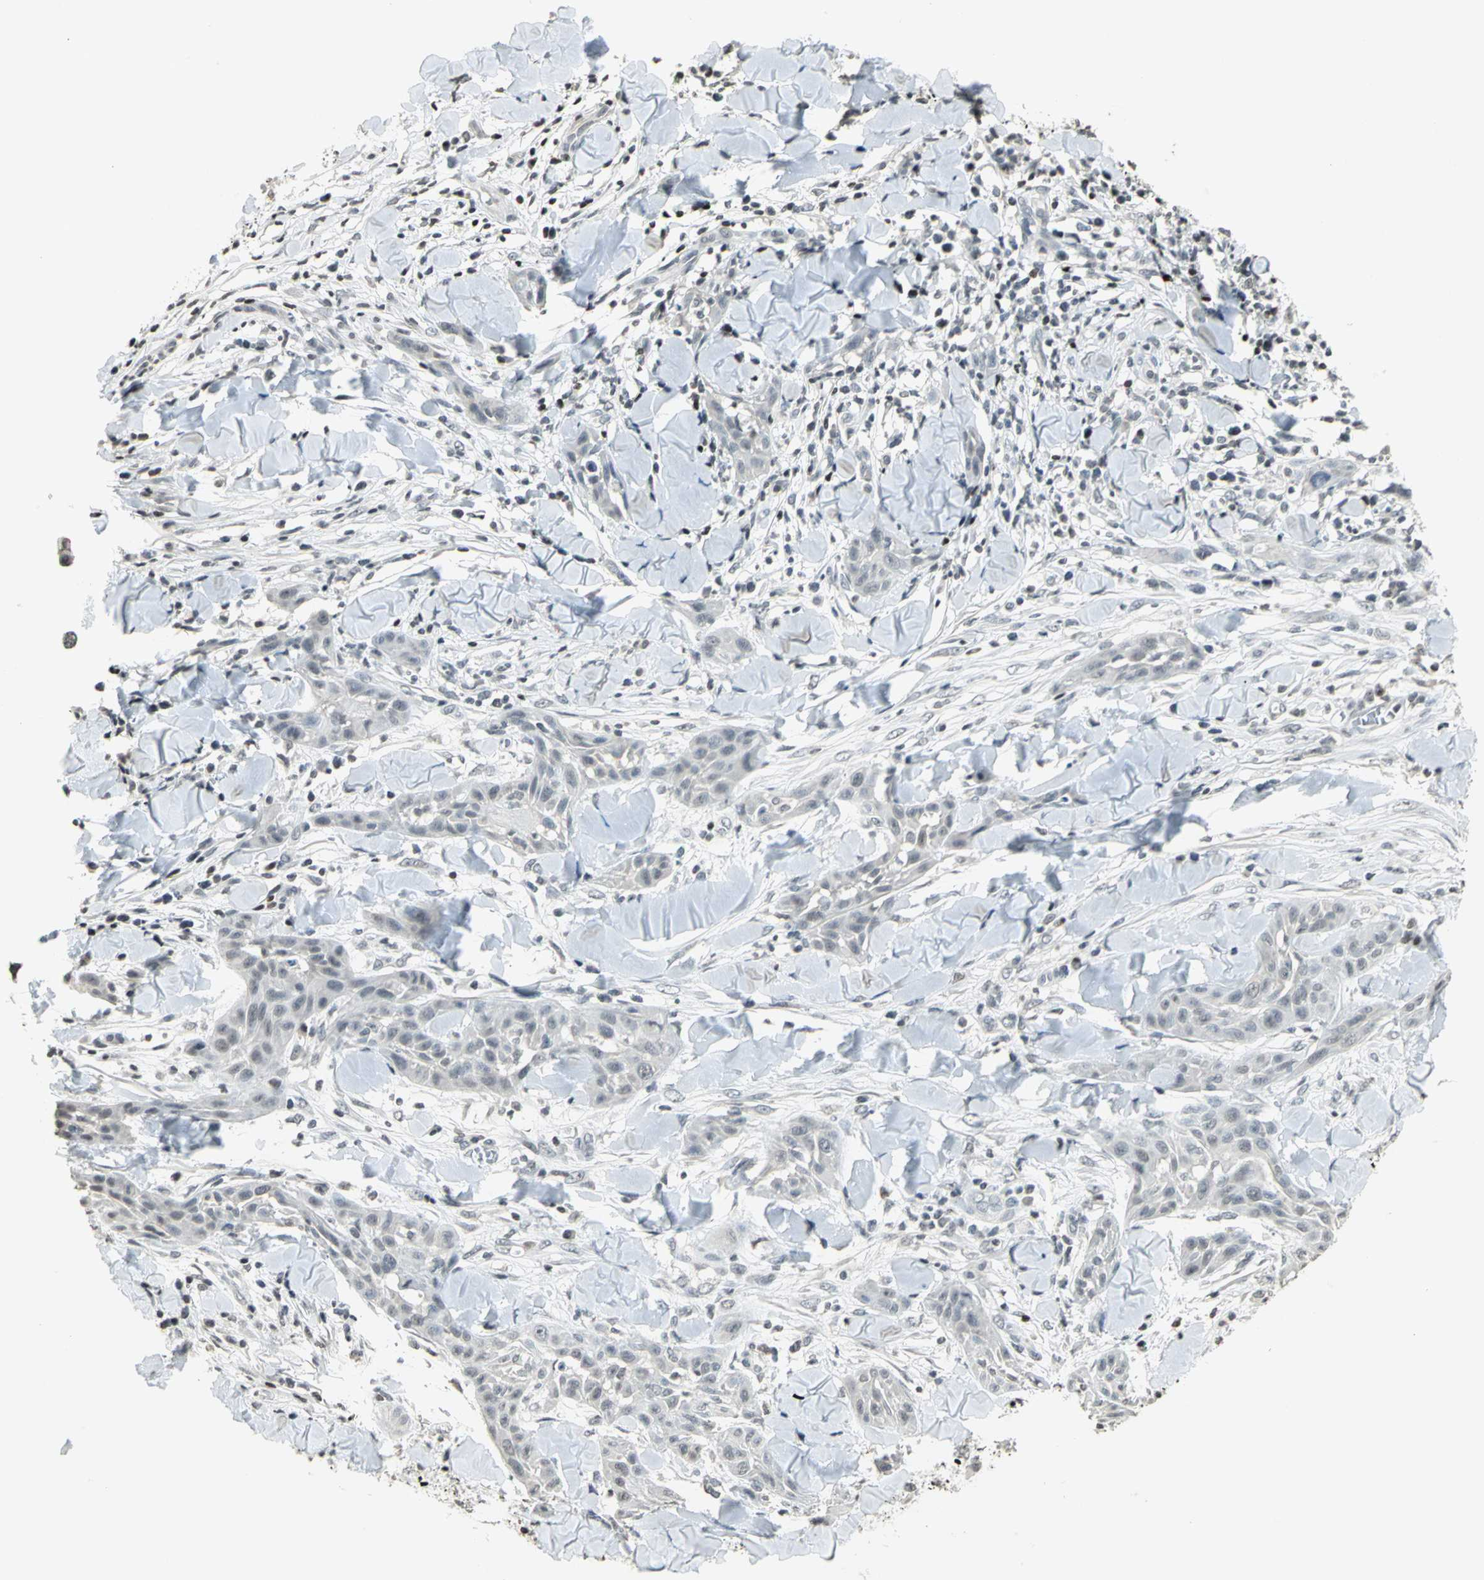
{"staining": {"intensity": "negative", "quantity": "none", "location": "none"}, "tissue": "skin cancer", "cell_type": "Tumor cells", "image_type": "cancer", "snomed": [{"axis": "morphology", "description": "Squamous cell carcinoma, NOS"}, {"axis": "topography", "description": "Skin"}], "caption": "DAB (3,3'-diaminobenzidine) immunohistochemical staining of squamous cell carcinoma (skin) demonstrates no significant positivity in tumor cells.", "gene": "KDM1A", "patient": {"sex": "male", "age": 24}}